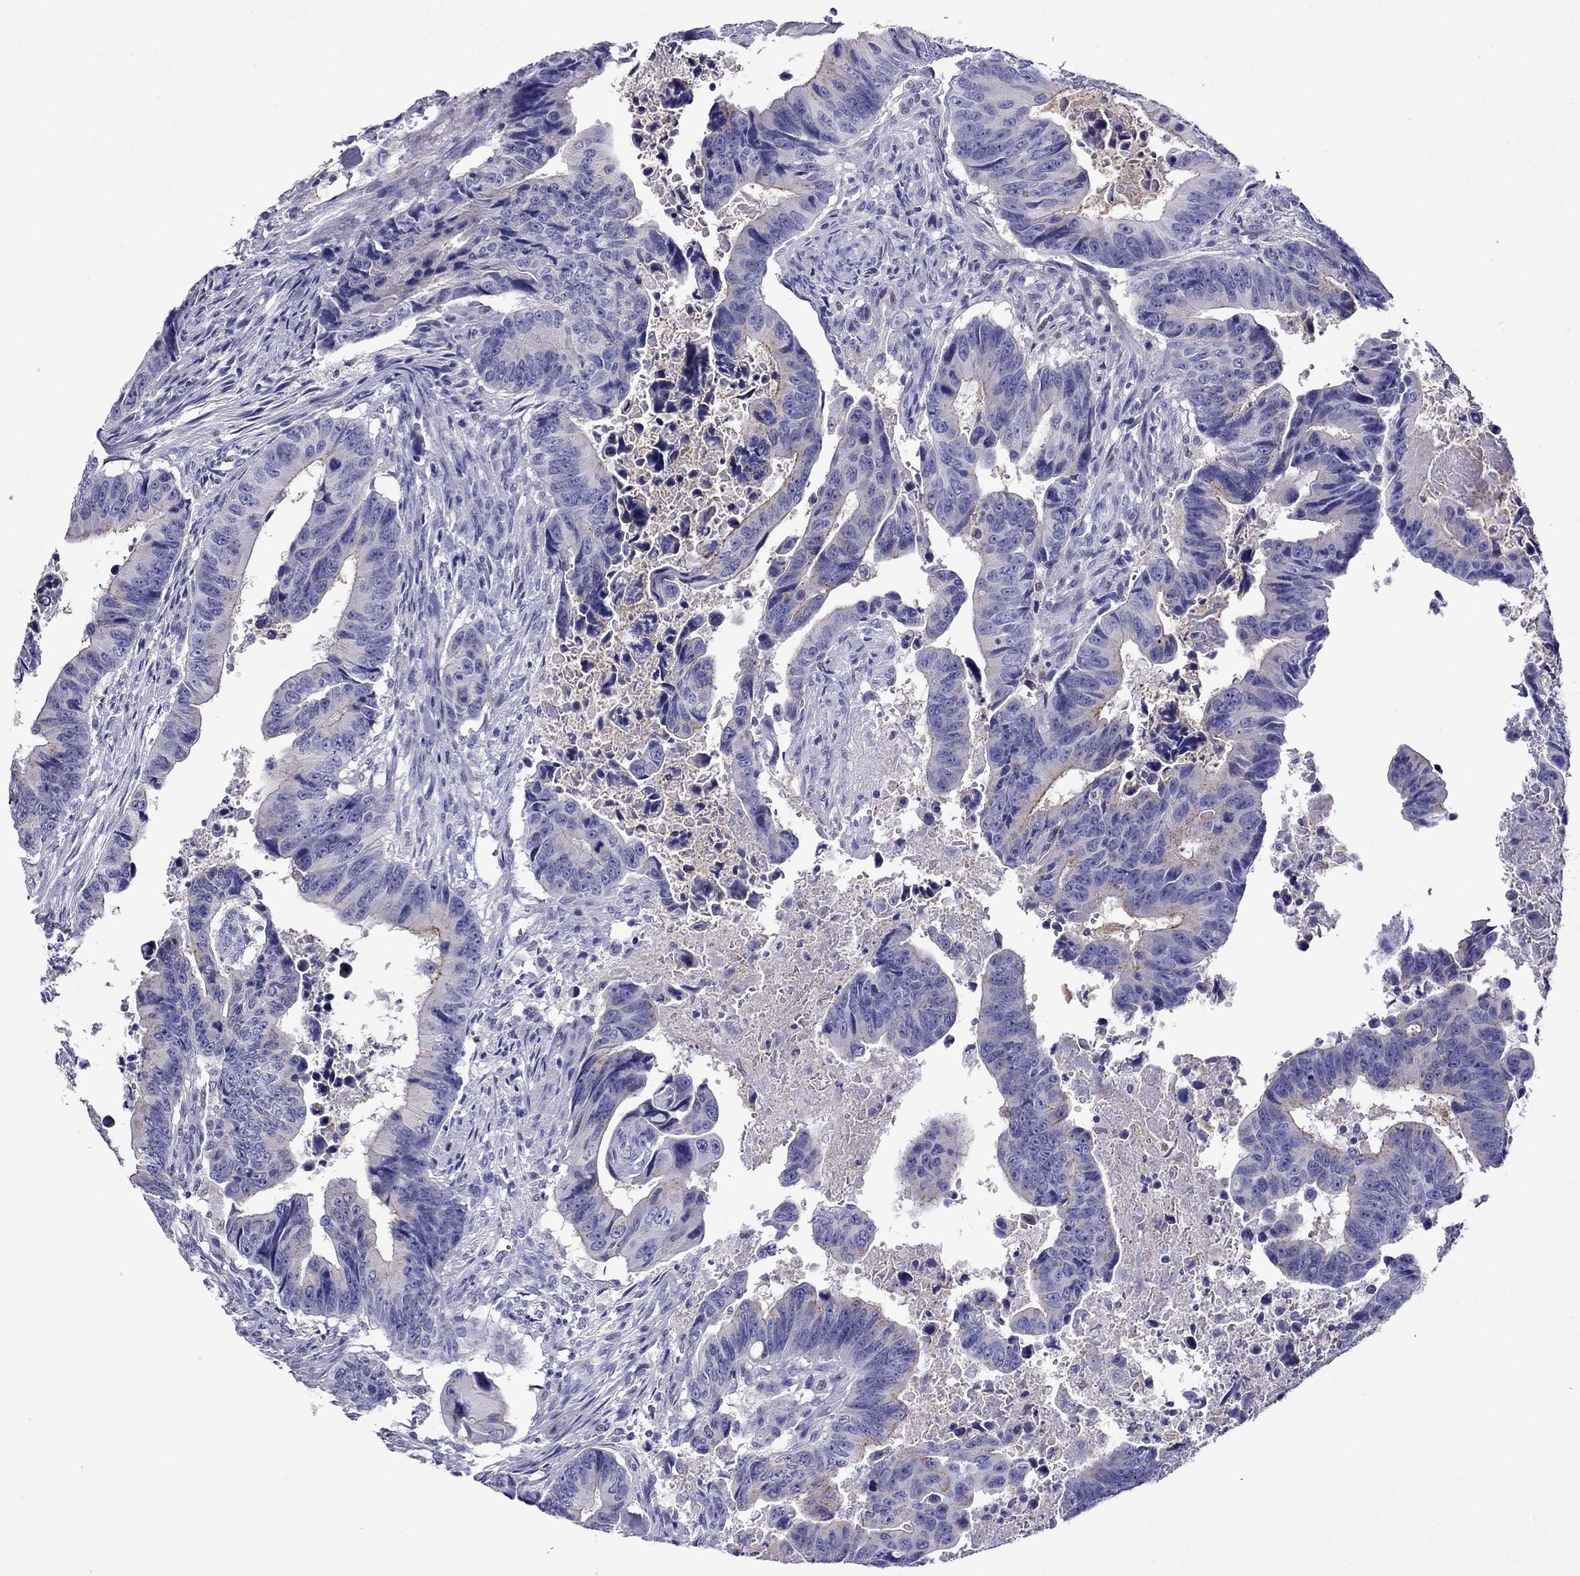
{"staining": {"intensity": "weak", "quantity": "<25%", "location": "cytoplasmic/membranous"}, "tissue": "colorectal cancer", "cell_type": "Tumor cells", "image_type": "cancer", "snomed": [{"axis": "morphology", "description": "Adenocarcinoma, NOS"}, {"axis": "topography", "description": "Colon"}], "caption": "Protein analysis of colorectal cancer shows no significant staining in tumor cells. (IHC, brightfield microscopy, high magnification).", "gene": "MPZ", "patient": {"sex": "female", "age": 87}}